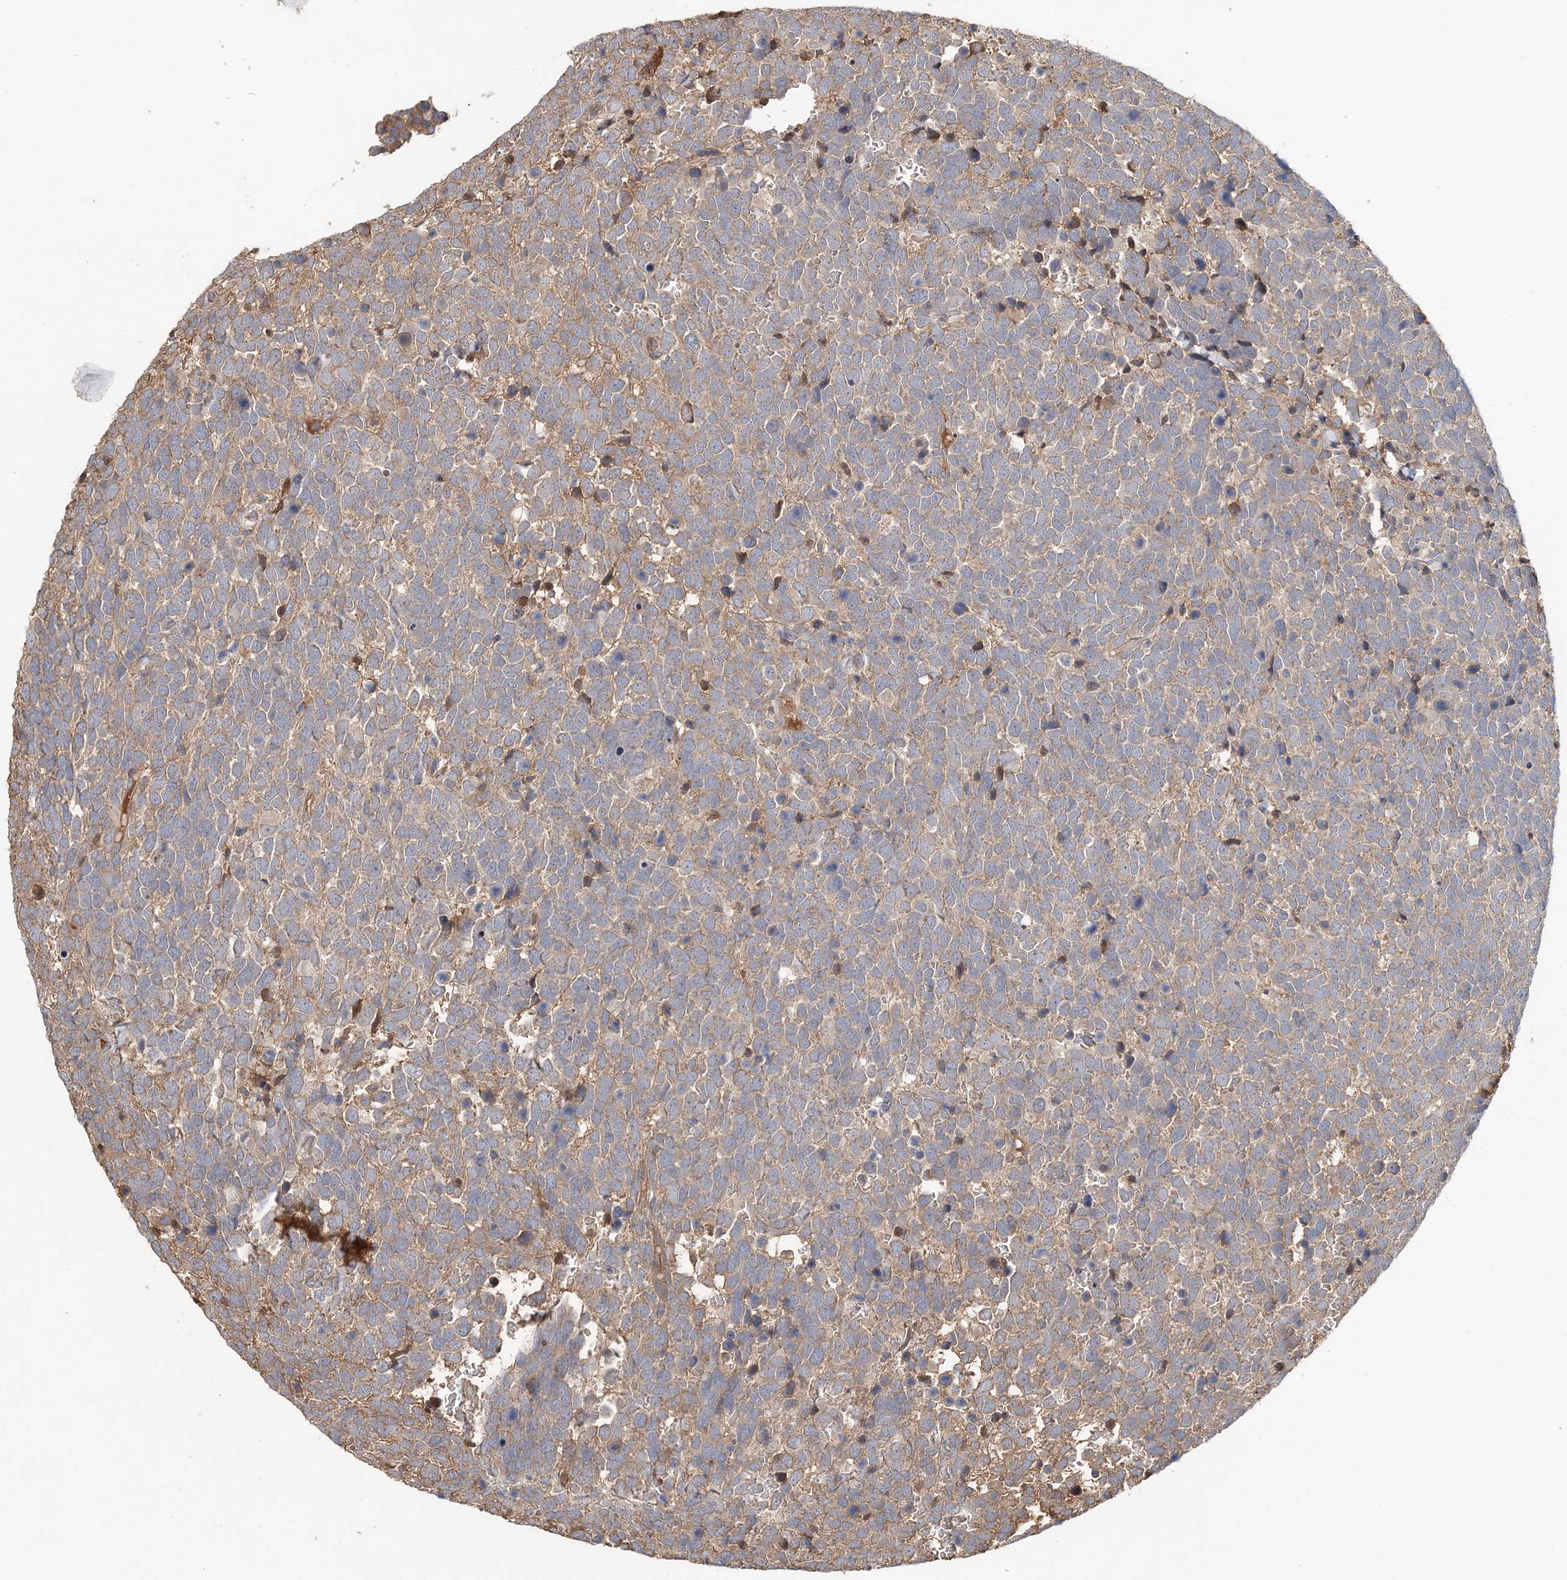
{"staining": {"intensity": "moderate", "quantity": ">75%", "location": "cytoplasmic/membranous"}, "tissue": "urothelial cancer", "cell_type": "Tumor cells", "image_type": "cancer", "snomed": [{"axis": "morphology", "description": "Urothelial carcinoma, High grade"}, {"axis": "topography", "description": "Urinary bladder"}], "caption": "DAB immunohistochemical staining of human urothelial carcinoma (high-grade) shows moderate cytoplasmic/membranous protein staining in about >75% of tumor cells. (DAB (3,3'-diaminobenzidine) IHC, brown staining for protein, blue staining for nuclei).", "gene": "SYCP3", "patient": {"sex": "female", "age": 82}}